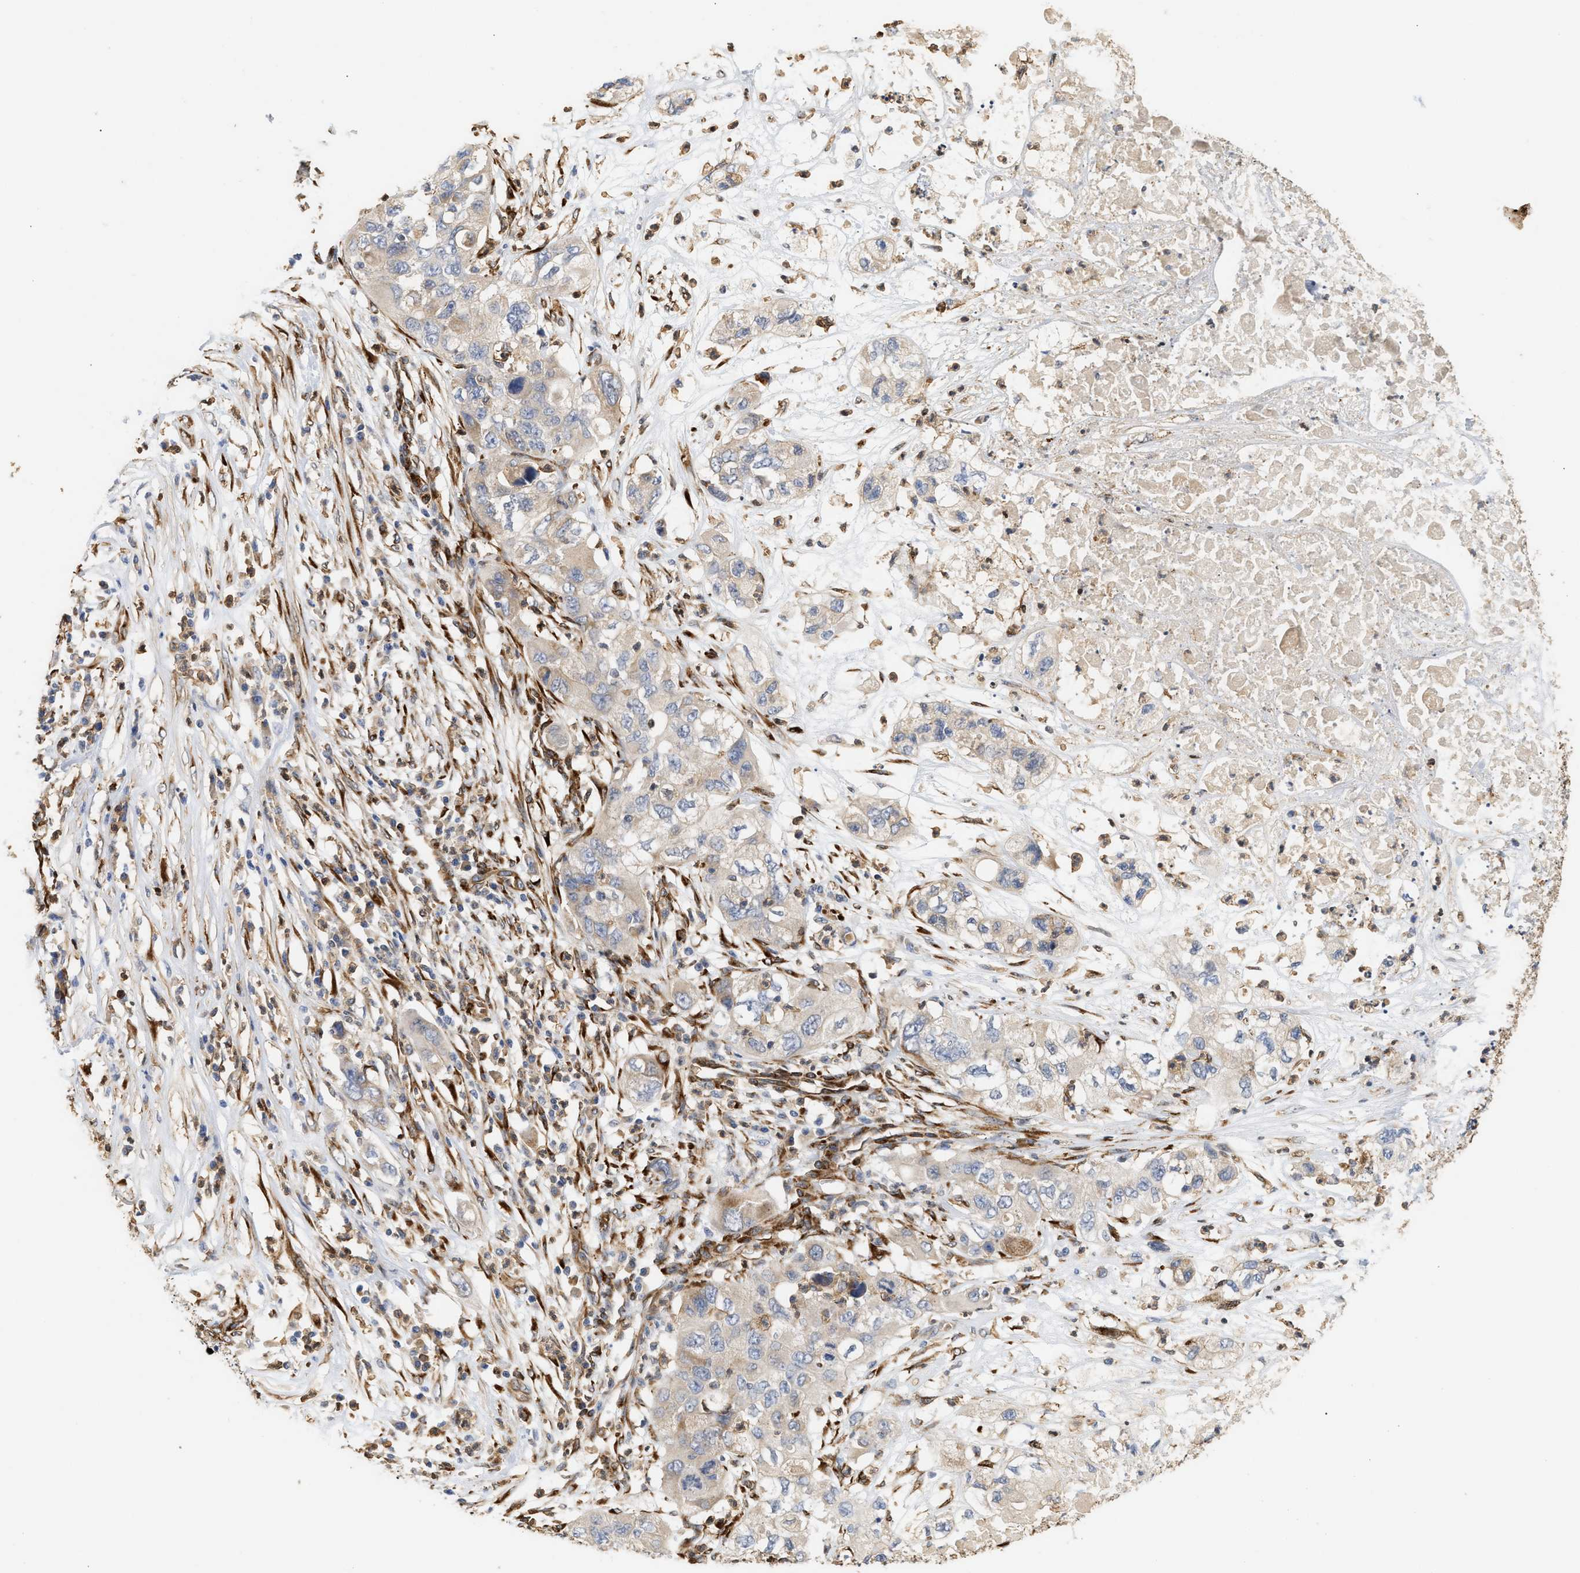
{"staining": {"intensity": "negative", "quantity": "none", "location": "none"}, "tissue": "pancreatic cancer", "cell_type": "Tumor cells", "image_type": "cancer", "snomed": [{"axis": "morphology", "description": "Adenocarcinoma, NOS"}, {"axis": "topography", "description": "Pancreas"}], "caption": "This is a histopathology image of immunohistochemistry staining of pancreatic adenocarcinoma, which shows no staining in tumor cells. (DAB (3,3'-diaminobenzidine) immunohistochemistry with hematoxylin counter stain).", "gene": "PLCD1", "patient": {"sex": "female", "age": 78}}